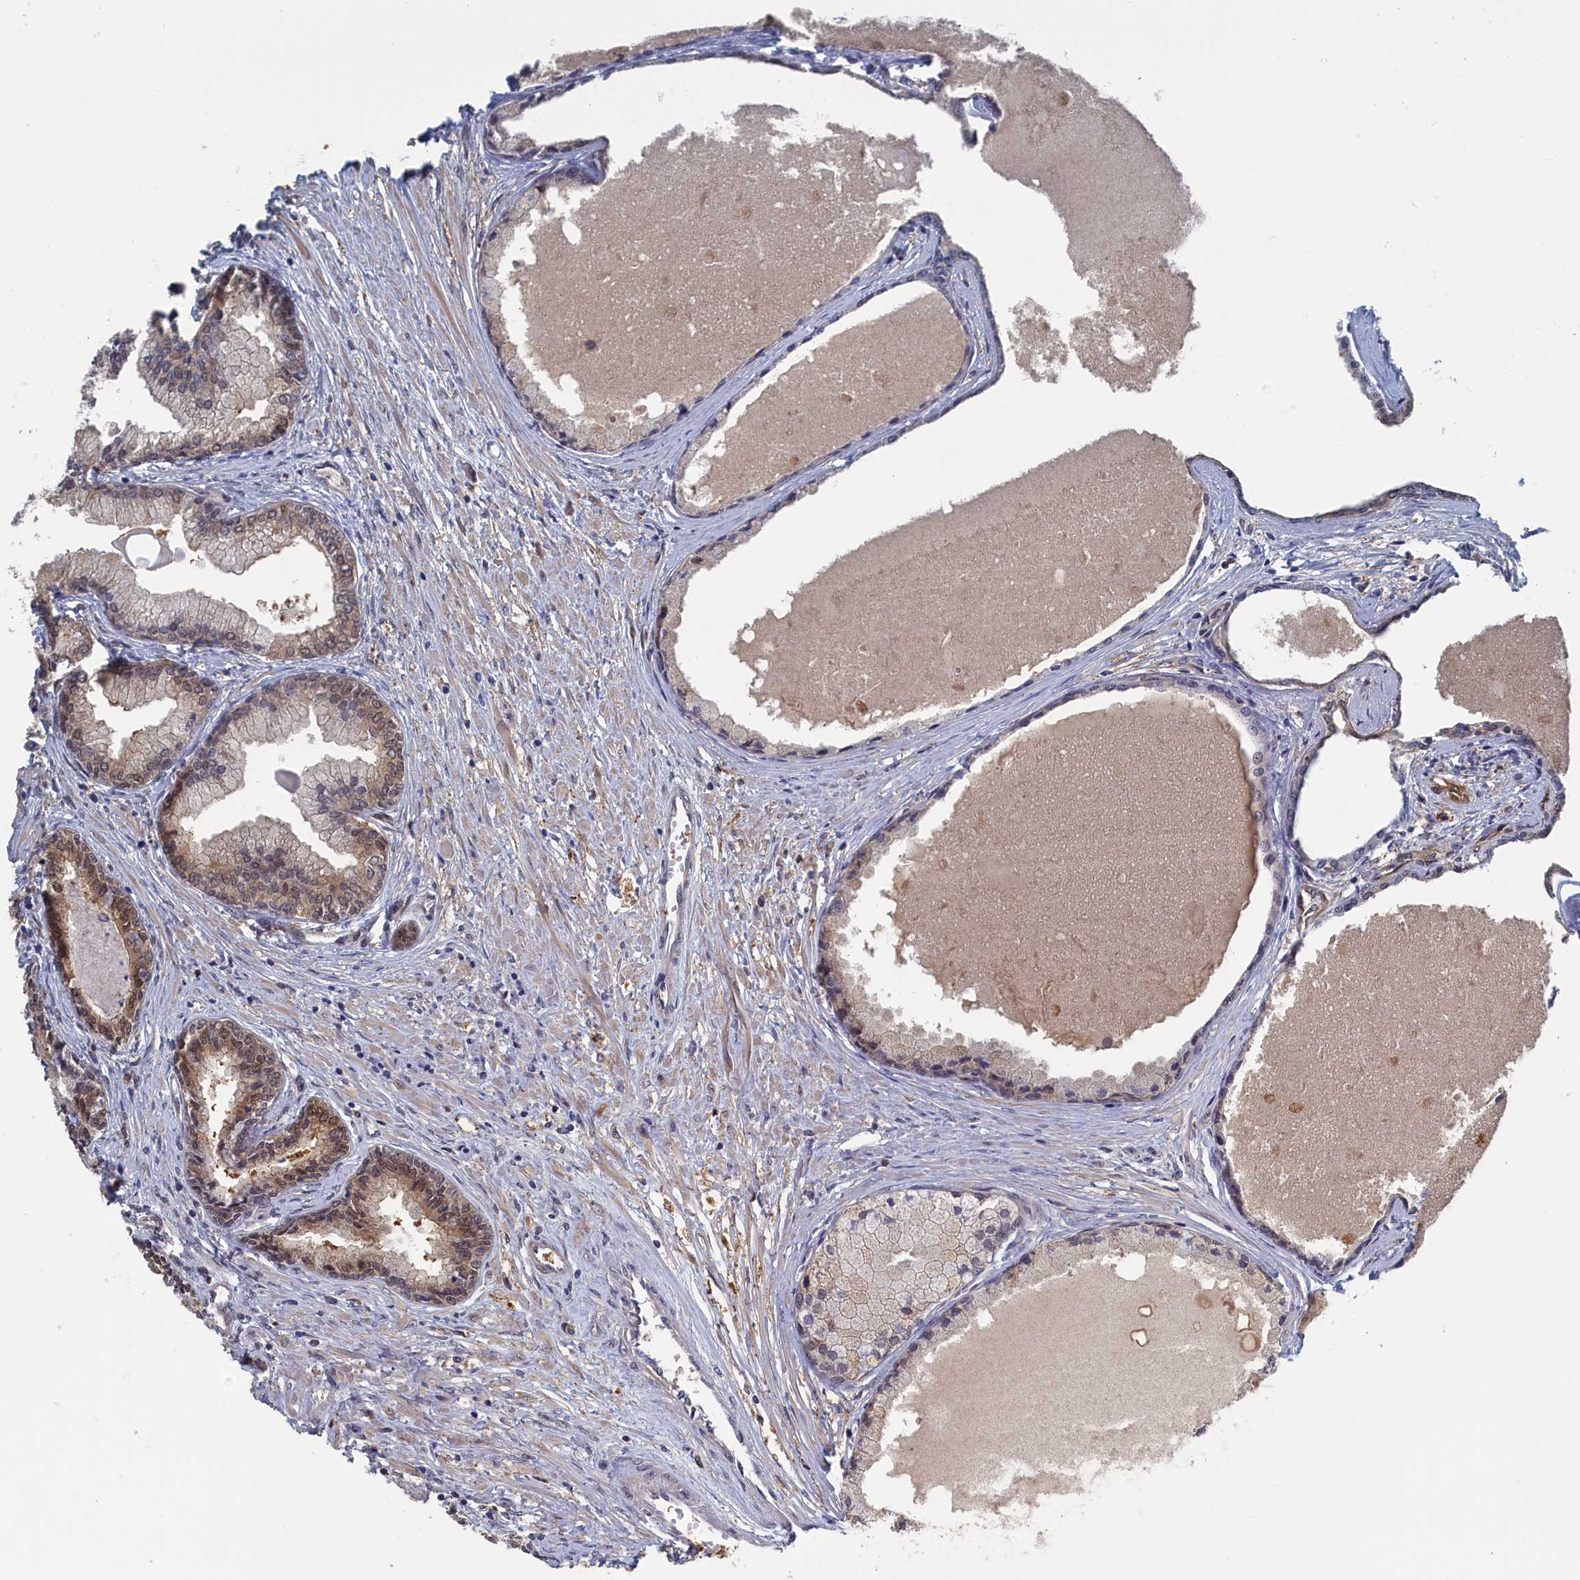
{"staining": {"intensity": "moderate", "quantity": ">75%", "location": "cytoplasmic/membranous,nuclear"}, "tissue": "prostate cancer", "cell_type": "Tumor cells", "image_type": "cancer", "snomed": [{"axis": "morphology", "description": "Adenocarcinoma, High grade"}, {"axis": "topography", "description": "Prostate"}], "caption": "Immunohistochemistry staining of prostate cancer, which shows medium levels of moderate cytoplasmic/membranous and nuclear expression in about >75% of tumor cells indicating moderate cytoplasmic/membranous and nuclear protein positivity. The staining was performed using DAB (brown) for protein detection and nuclei were counterstained in hematoxylin (blue).", "gene": "IRGQ", "patient": {"sex": "male", "age": 74}}